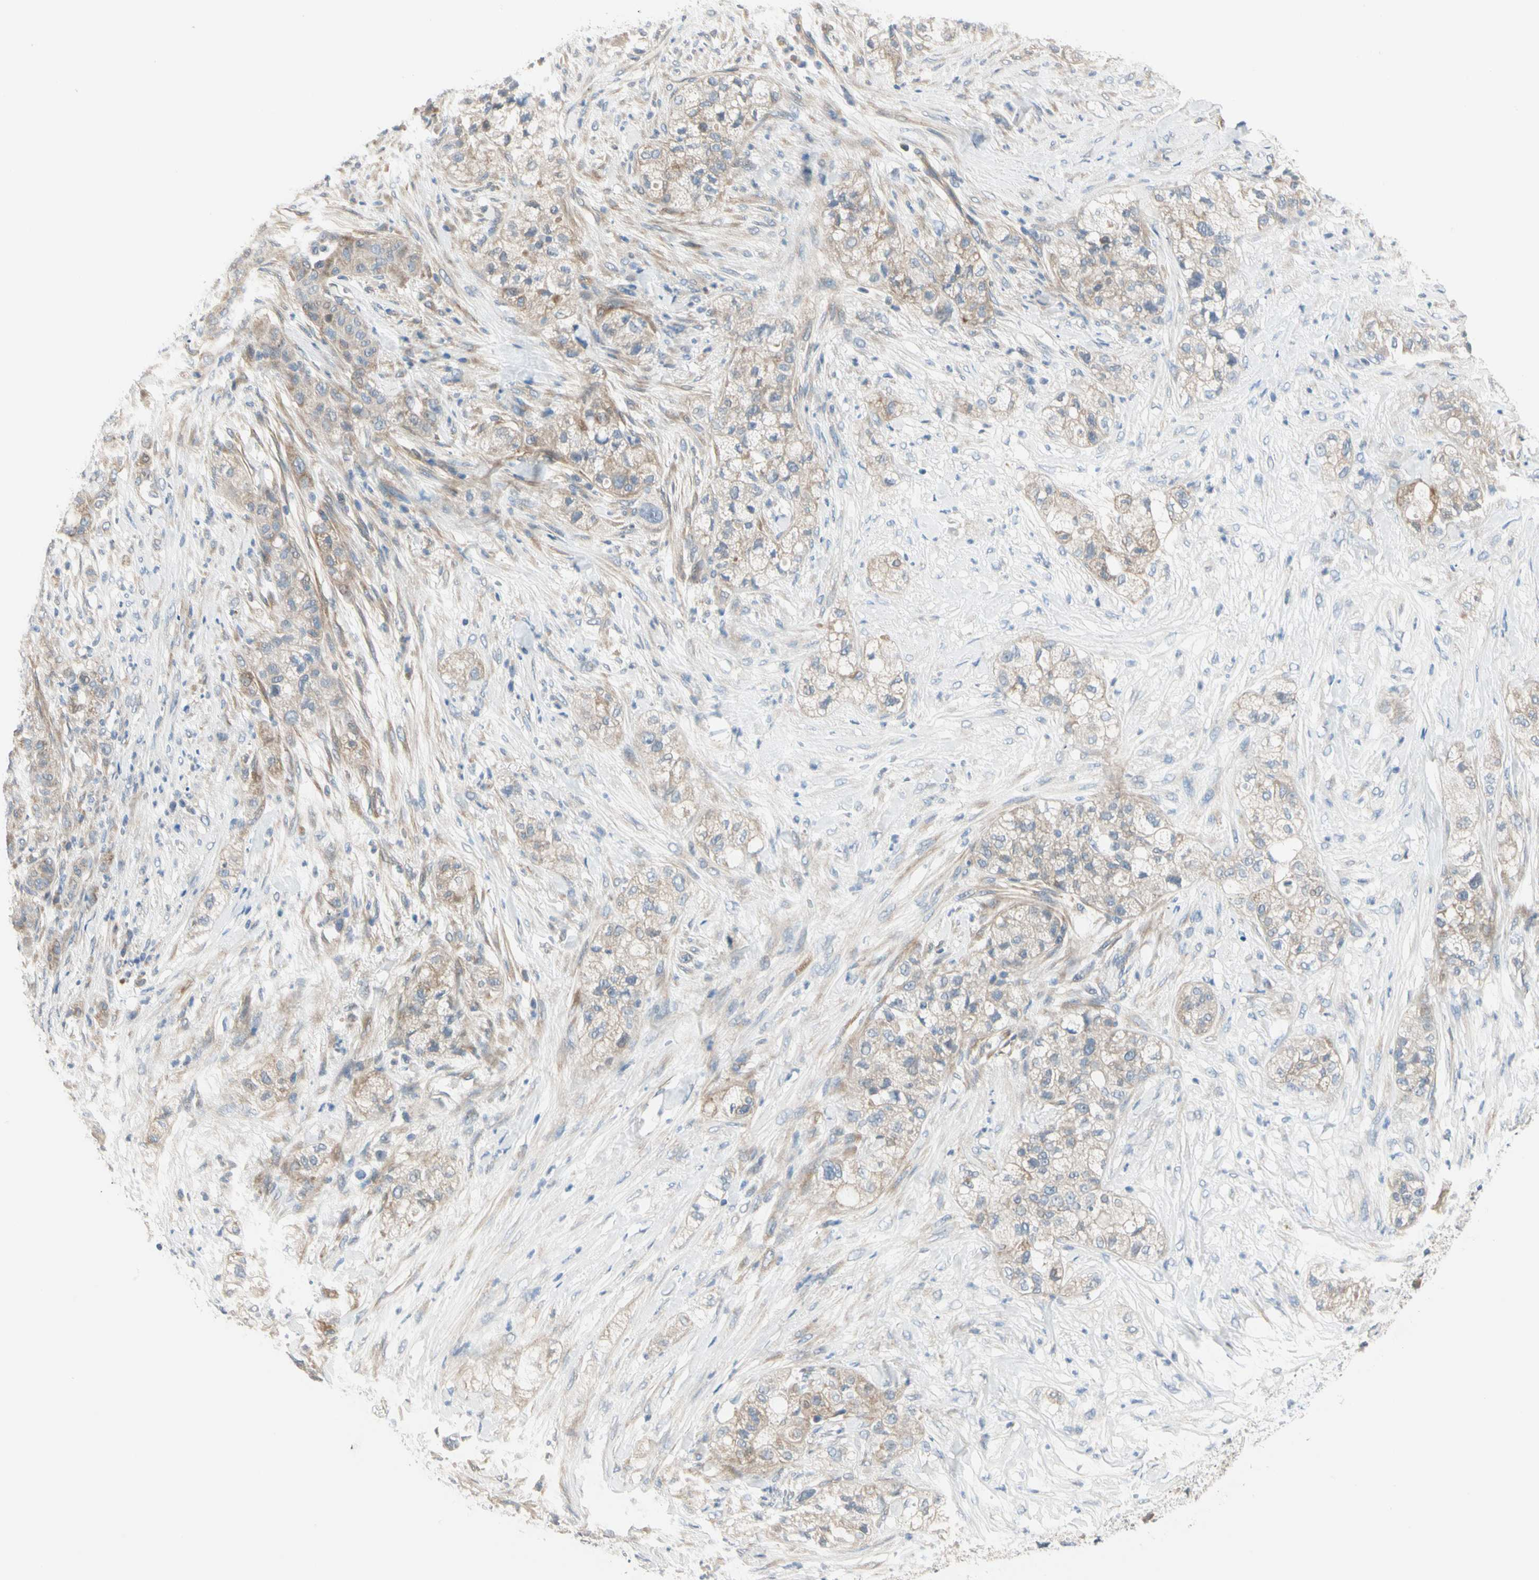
{"staining": {"intensity": "weak", "quantity": "25%-75%", "location": "cytoplasmic/membranous"}, "tissue": "pancreatic cancer", "cell_type": "Tumor cells", "image_type": "cancer", "snomed": [{"axis": "morphology", "description": "Adenocarcinoma, NOS"}, {"axis": "topography", "description": "Pancreas"}], "caption": "A brown stain shows weak cytoplasmic/membranous staining of a protein in human pancreatic adenocarcinoma tumor cells.", "gene": "GPR153", "patient": {"sex": "female", "age": 78}}